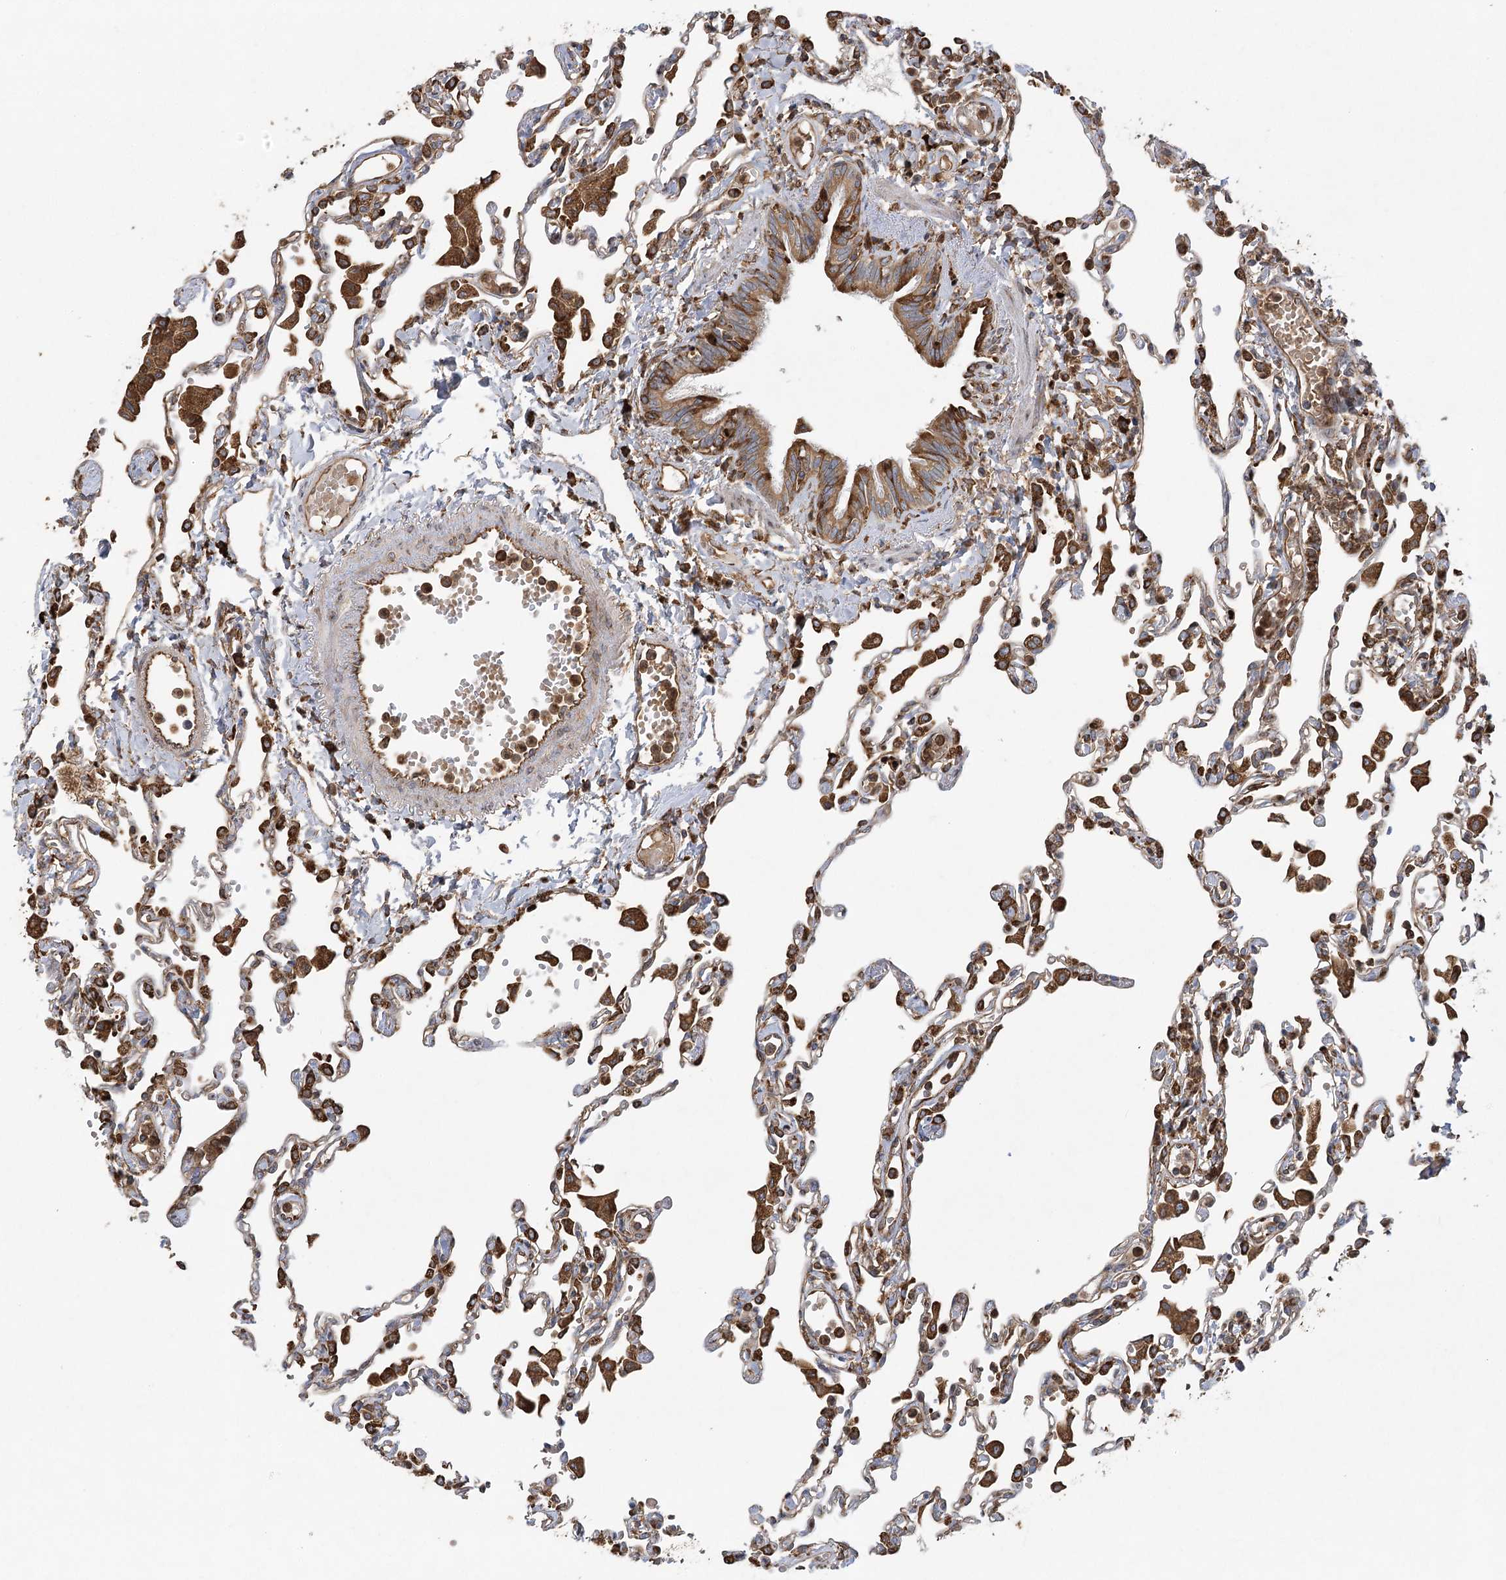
{"staining": {"intensity": "strong", "quantity": "25%-75%", "location": "cytoplasmic/membranous"}, "tissue": "lung", "cell_type": "Alveolar cells", "image_type": "normal", "snomed": [{"axis": "morphology", "description": "Normal tissue, NOS"}, {"axis": "topography", "description": "Bronchus"}, {"axis": "topography", "description": "Lung"}], "caption": "Lung was stained to show a protein in brown. There is high levels of strong cytoplasmic/membranous expression in about 25%-75% of alveolar cells. Using DAB (3,3'-diaminobenzidine) (brown) and hematoxylin (blue) stains, captured at high magnification using brightfield microscopy.", "gene": "ACAP2", "patient": {"sex": "female", "age": 49}}